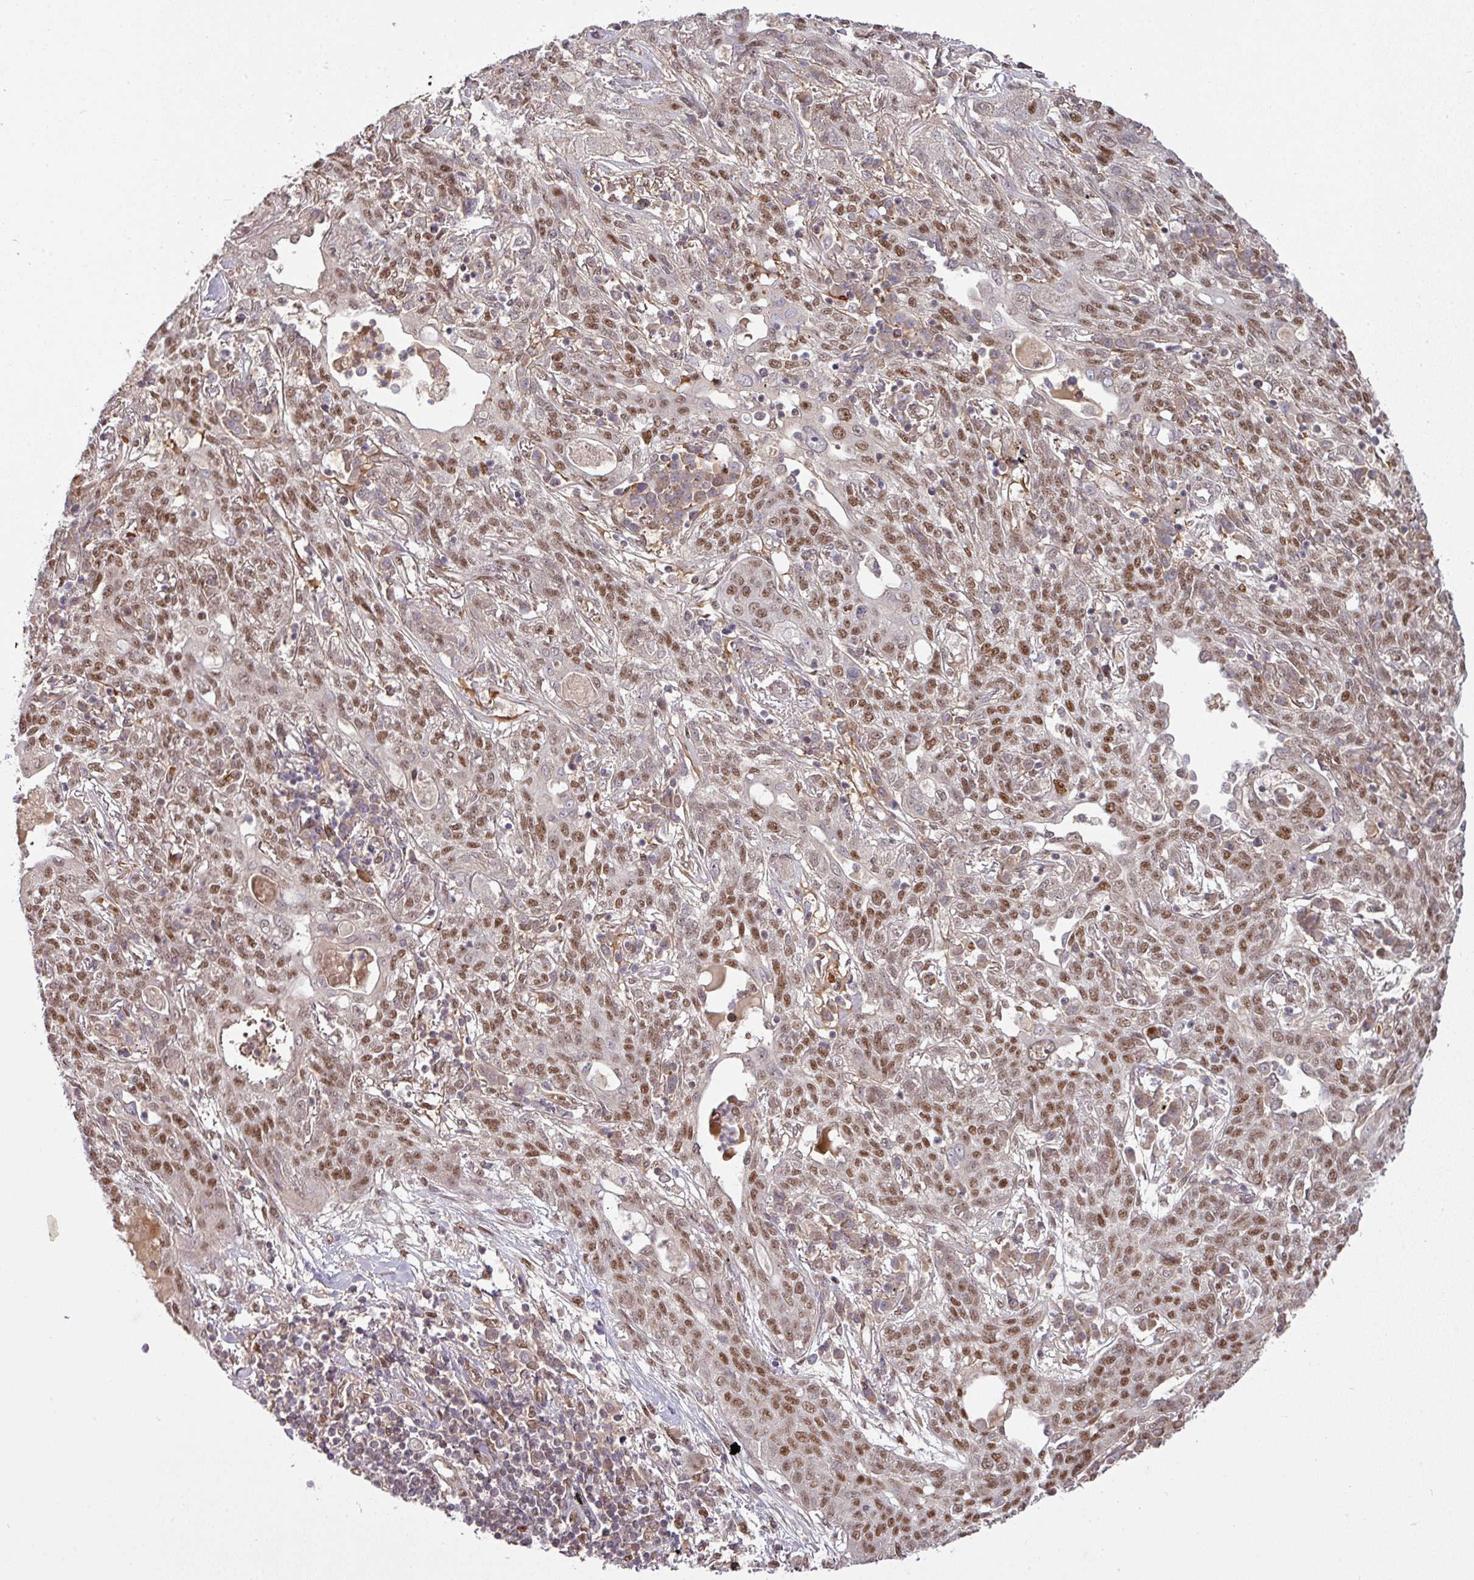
{"staining": {"intensity": "moderate", "quantity": ">75%", "location": "nuclear"}, "tissue": "lung cancer", "cell_type": "Tumor cells", "image_type": "cancer", "snomed": [{"axis": "morphology", "description": "Squamous cell carcinoma, NOS"}, {"axis": "topography", "description": "Lung"}], "caption": "Human lung squamous cell carcinoma stained with a protein marker displays moderate staining in tumor cells.", "gene": "CIC", "patient": {"sex": "female", "age": 70}}